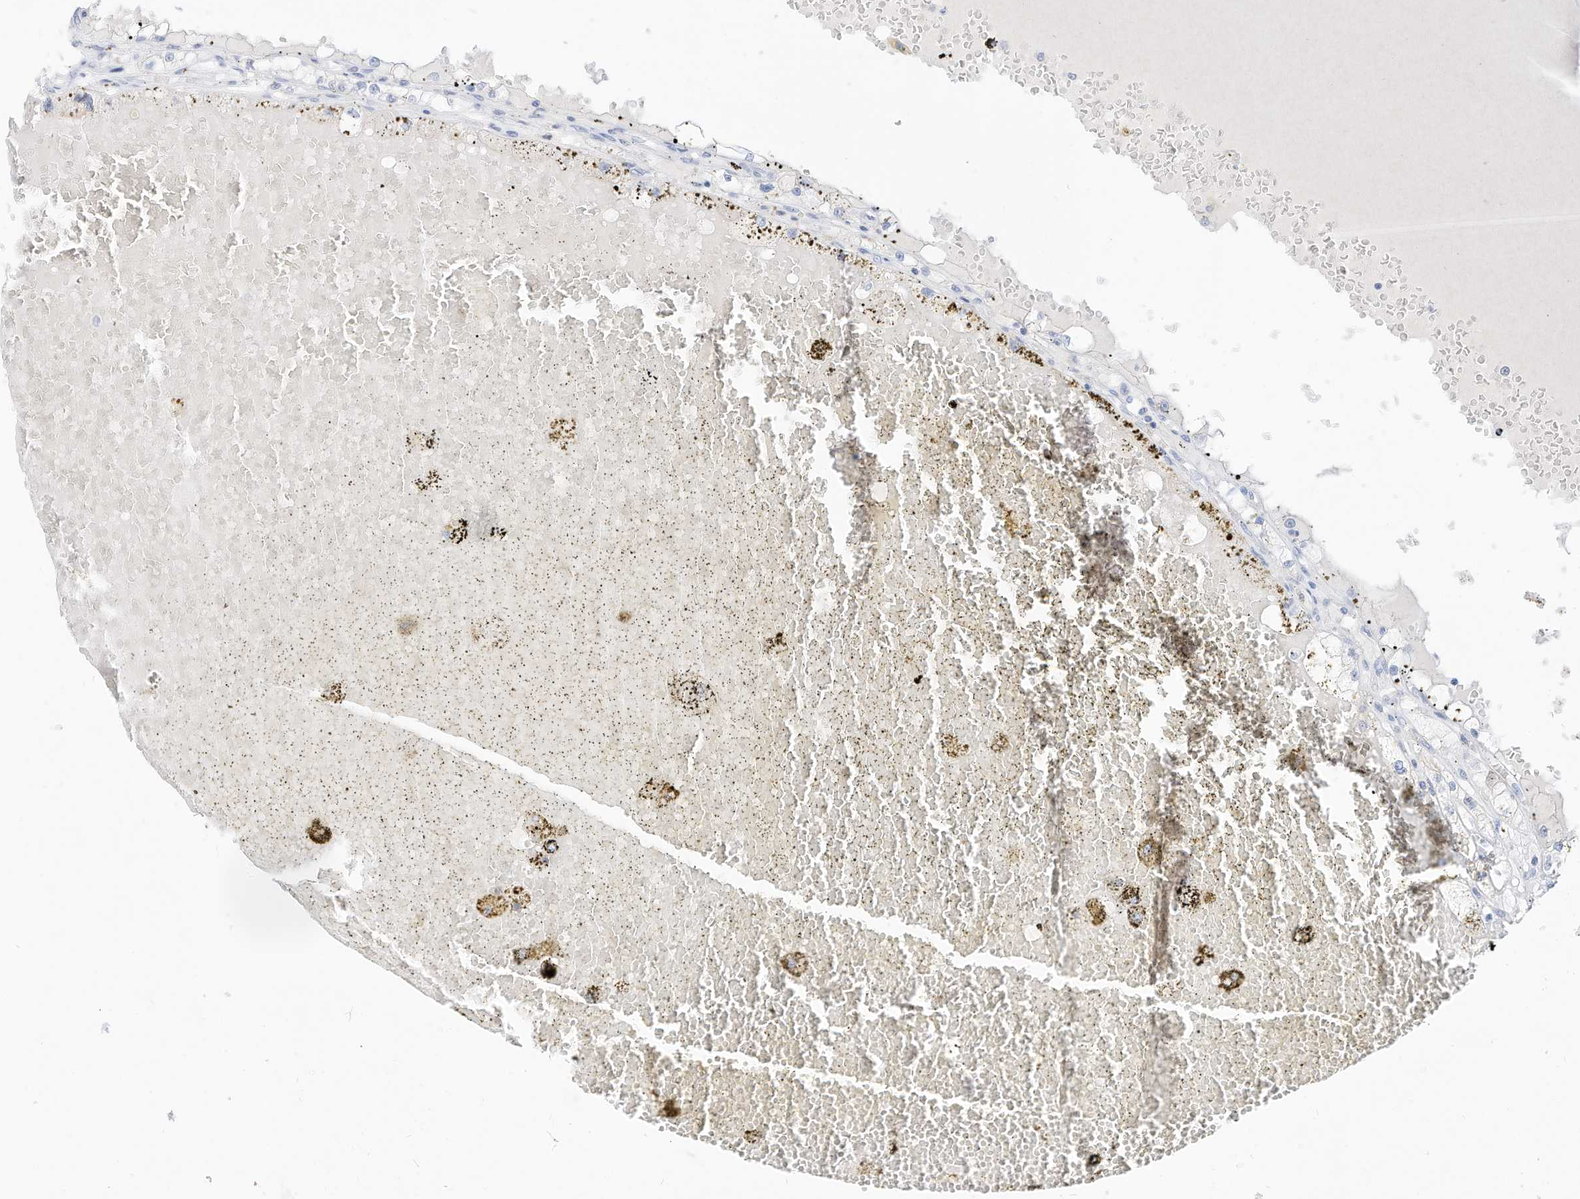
{"staining": {"intensity": "negative", "quantity": "none", "location": "none"}, "tissue": "renal cancer", "cell_type": "Tumor cells", "image_type": "cancer", "snomed": [{"axis": "morphology", "description": "Adenocarcinoma, NOS"}, {"axis": "topography", "description": "Kidney"}], "caption": "Renal cancer stained for a protein using immunohistochemistry exhibits no positivity tumor cells.", "gene": "SPOCD1", "patient": {"sex": "male", "age": 56}}